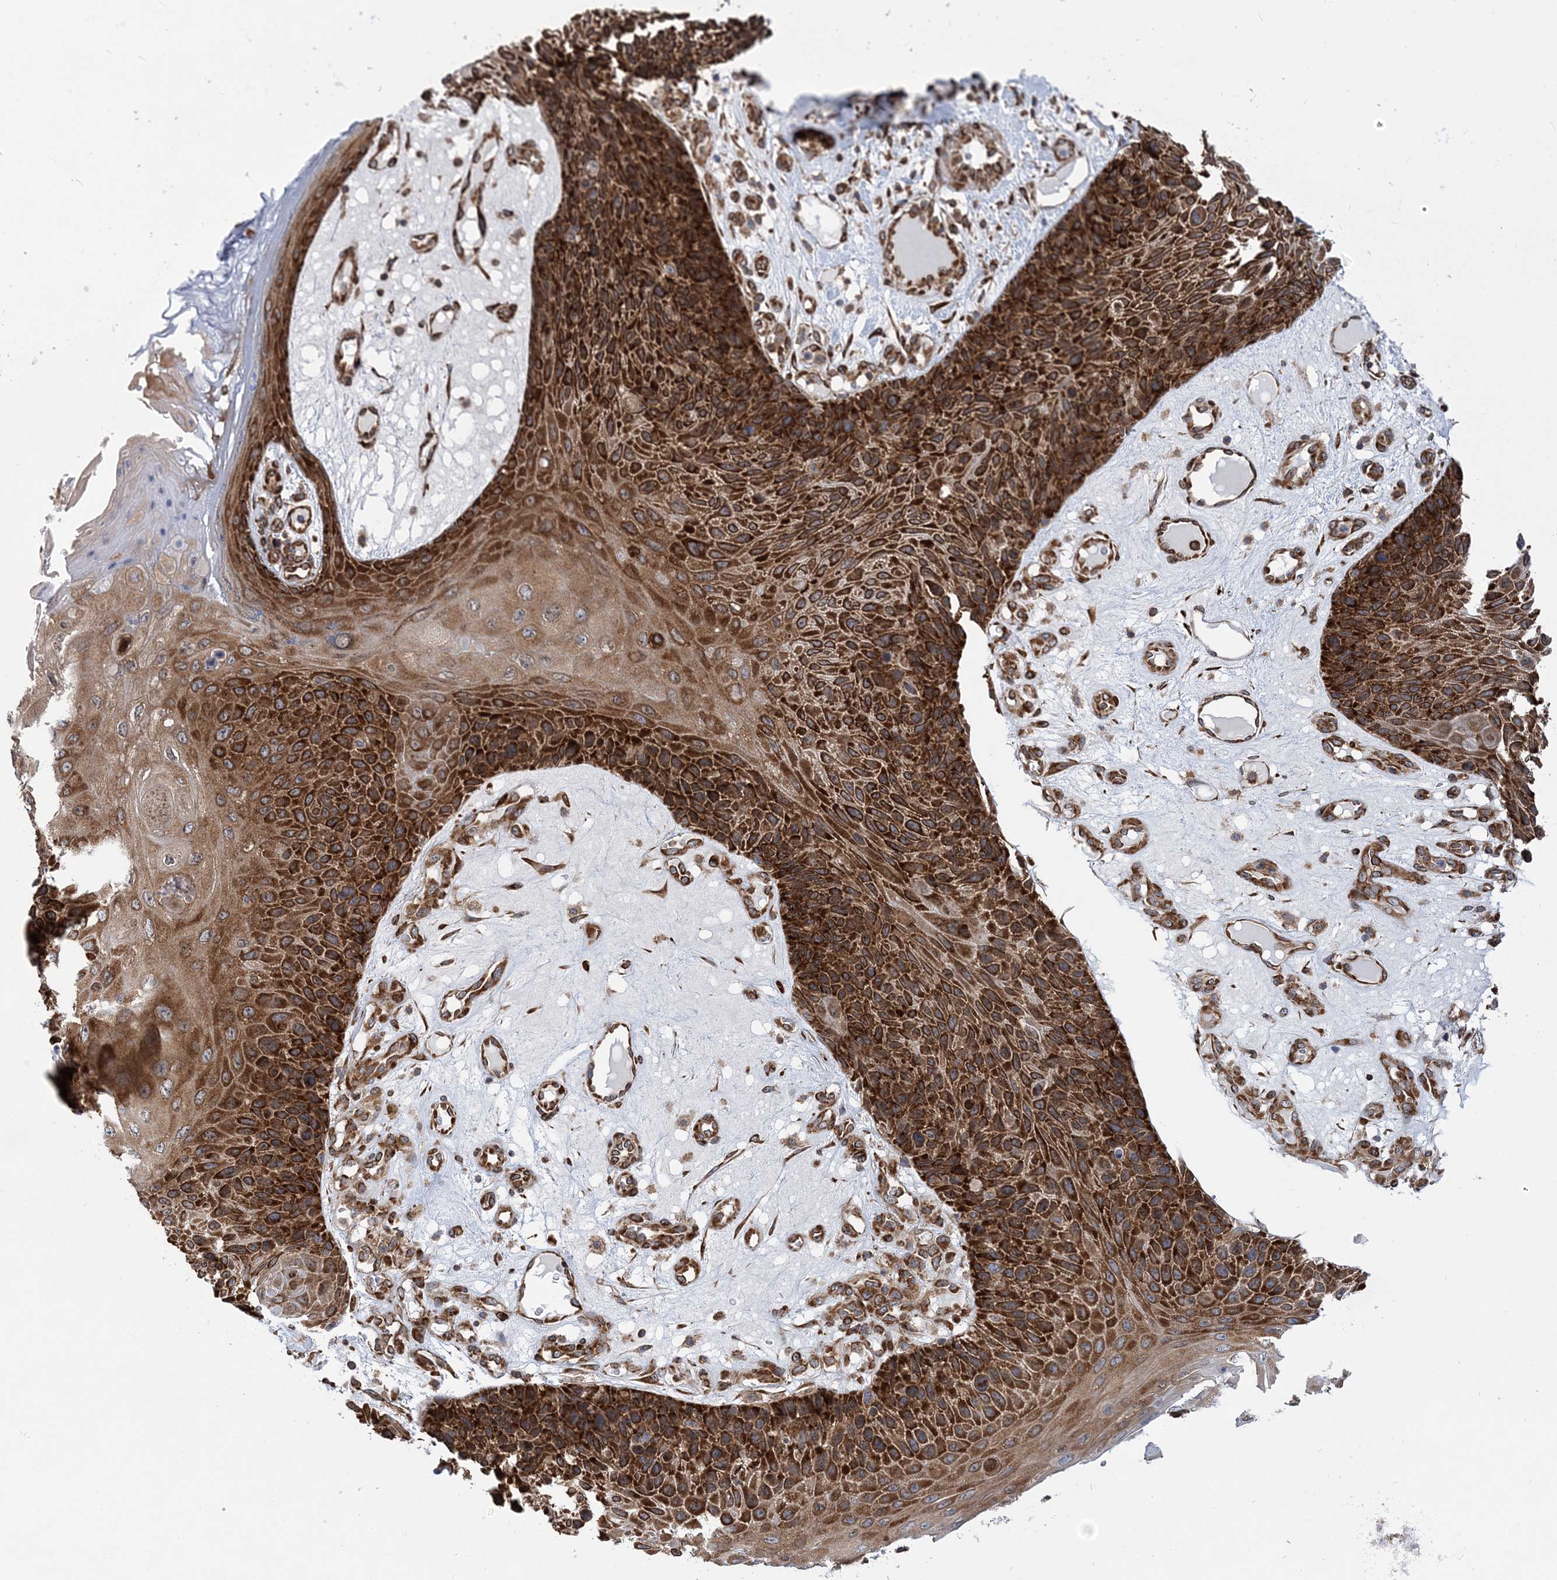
{"staining": {"intensity": "strong", "quantity": ">75%", "location": "cytoplasmic/membranous"}, "tissue": "skin cancer", "cell_type": "Tumor cells", "image_type": "cancer", "snomed": [{"axis": "morphology", "description": "Squamous cell carcinoma, NOS"}, {"axis": "topography", "description": "Skin"}], "caption": "Immunohistochemistry (IHC) photomicrograph of human squamous cell carcinoma (skin) stained for a protein (brown), which shows high levels of strong cytoplasmic/membranous staining in about >75% of tumor cells.", "gene": "PHF1", "patient": {"sex": "female", "age": 88}}